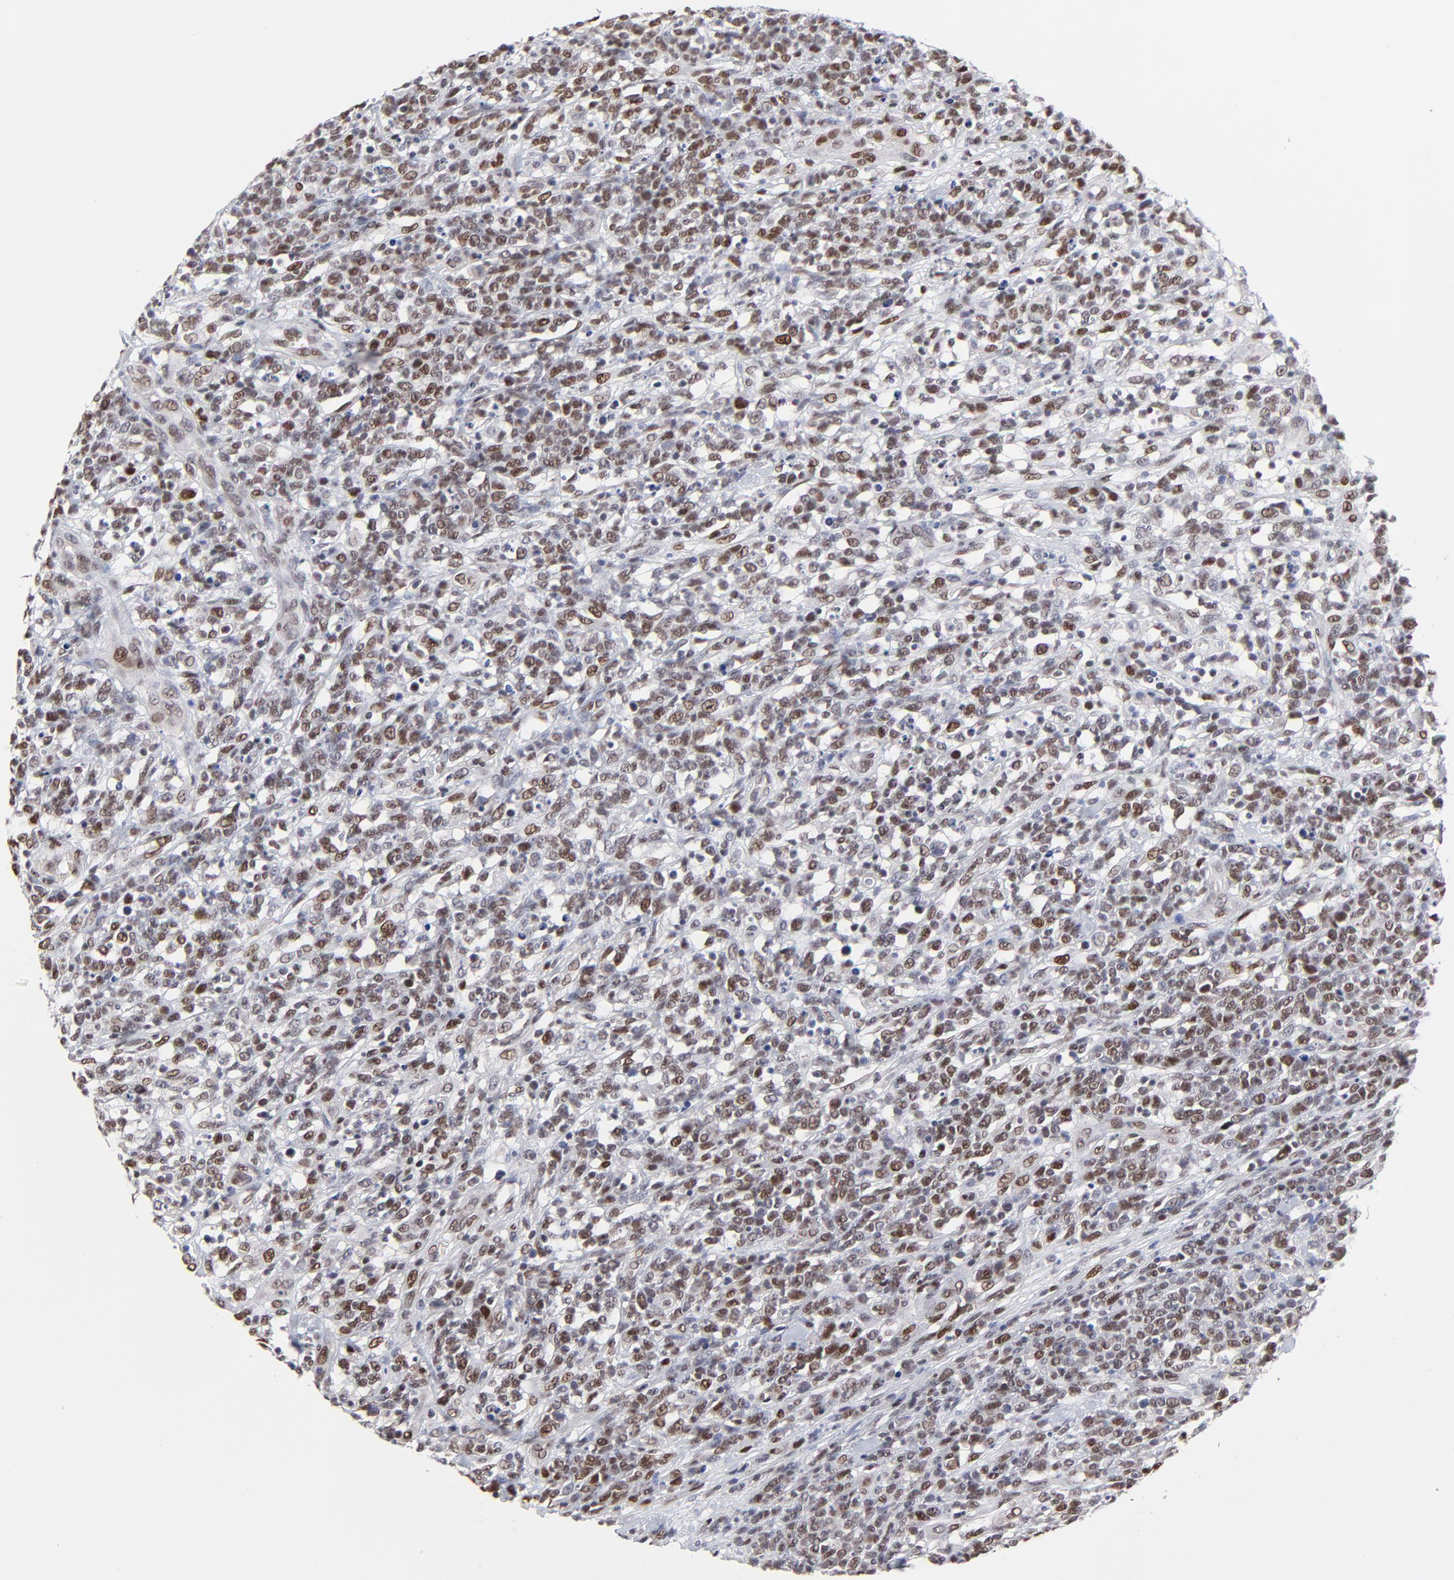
{"staining": {"intensity": "moderate", "quantity": "25%-75%", "location": "nuclear"}, "tissue": "lymphoma", "cell_type": "Tumor cells", "image_type": "cancer", "snomed": [{"axis": "morphology", "description": "Malignant lymphoma, non-Hodgkin's type, High grade"}, {"axis": "topography", "description": "Lymph node"}], "caption": "This is a micrograph of immunohistochemistry staining of malignant lymphoma, non-Hodgkin's type (high-grade), which shows moderate staining in the nuclear of tumor cells.", "gene": "OGFOD1", "patient": {"sex": "female", "age": 73}}